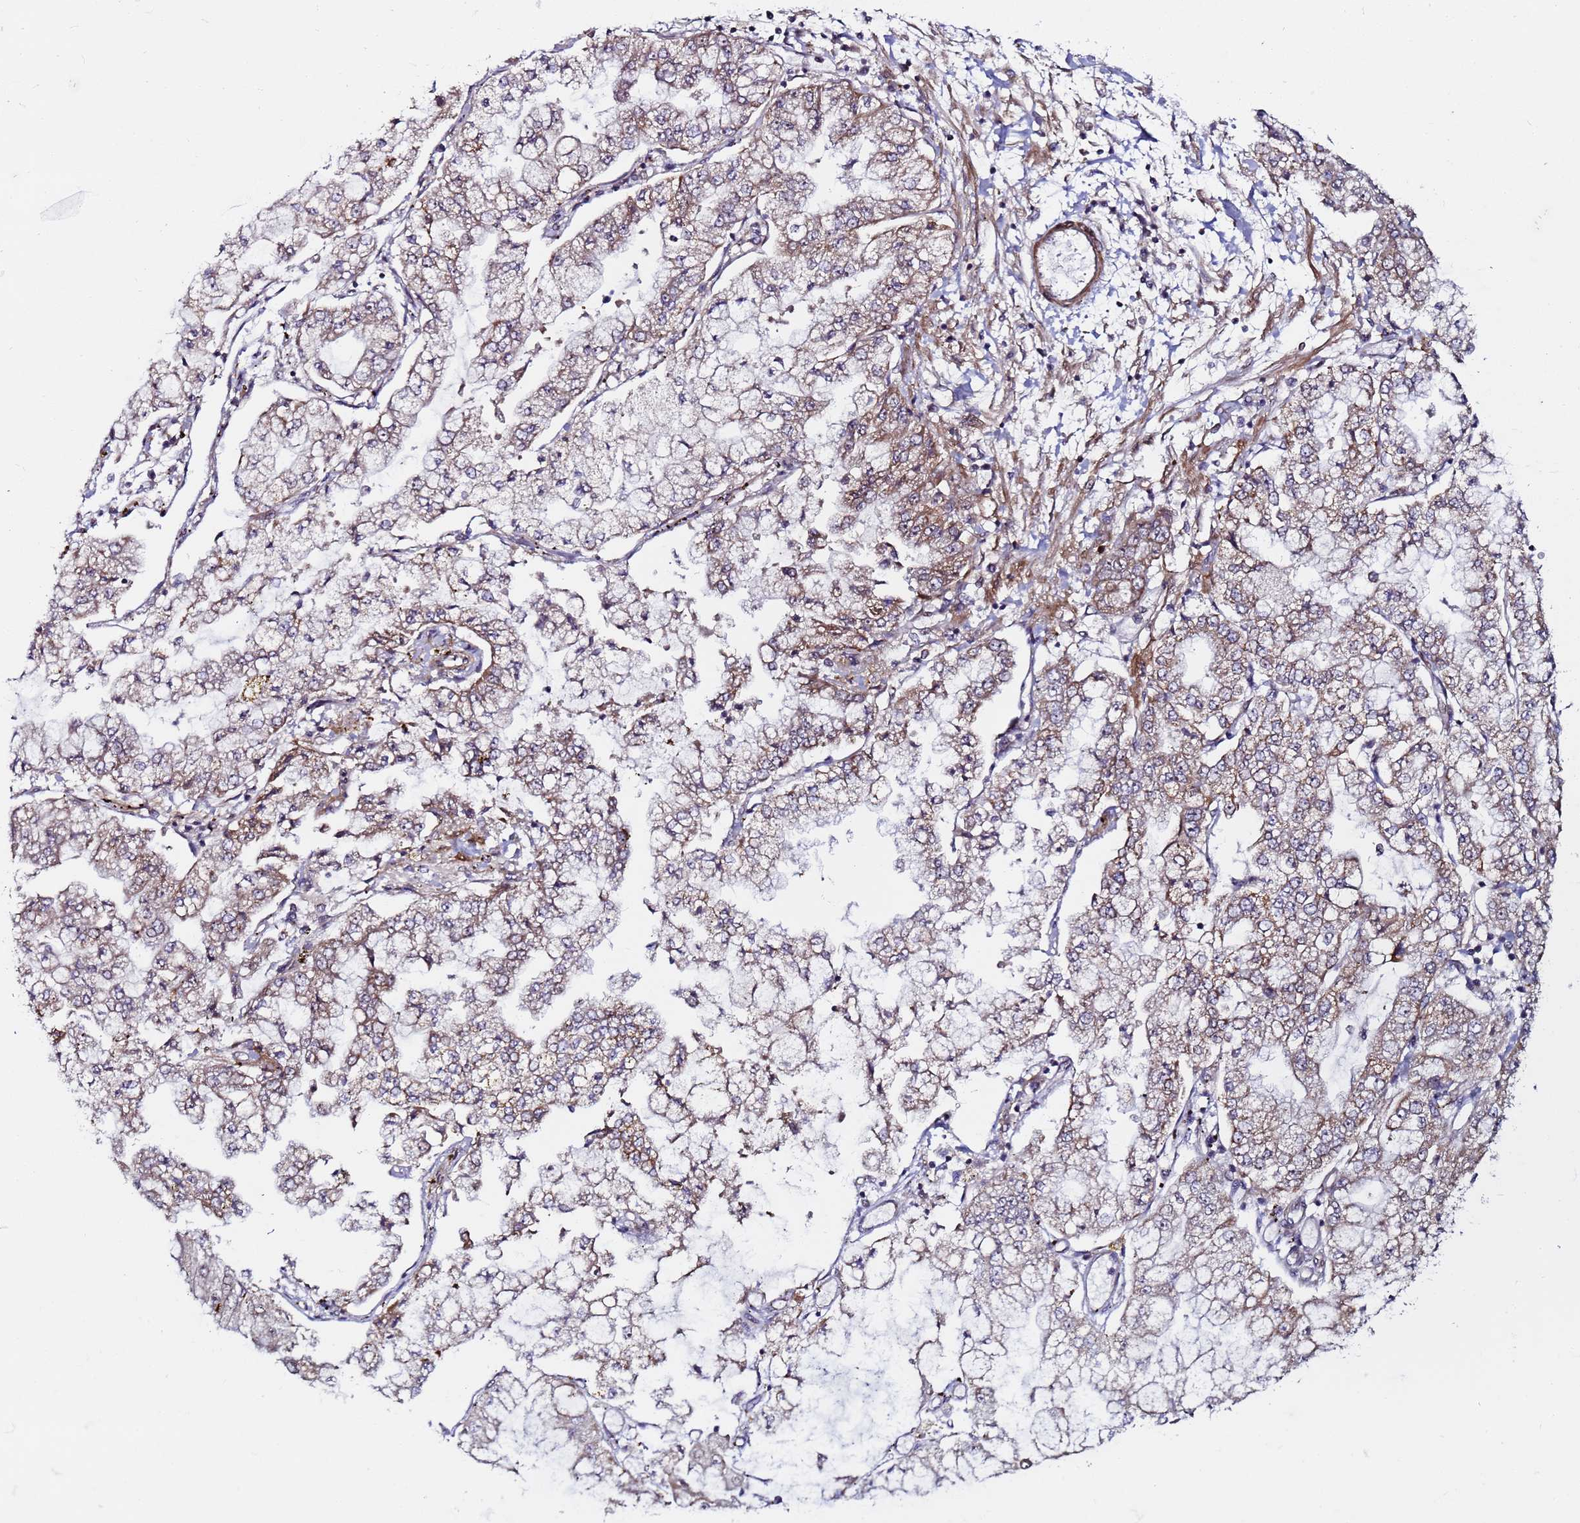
{"staining": {"intensity": "weak", "quantity": ">75%", "location": "cytoplasmic/membranous"}, "tissue": "stomach cancer", "cell_type": "Tumor cells", "image_type": "cancer", "snomed": [{"axis": "morphology", "description": "Adenocarcinoma, NOS"}, {"axis": "topography", "description": "Stomach"}], "caption": "Weak cytoplasmic/membranous staining for a protein is identified in about >75% of tumor cells of stomach adenocarcinoma using IHC.", "gene": "PPM1H", "patient": {"sex": "male", "age": 76}}